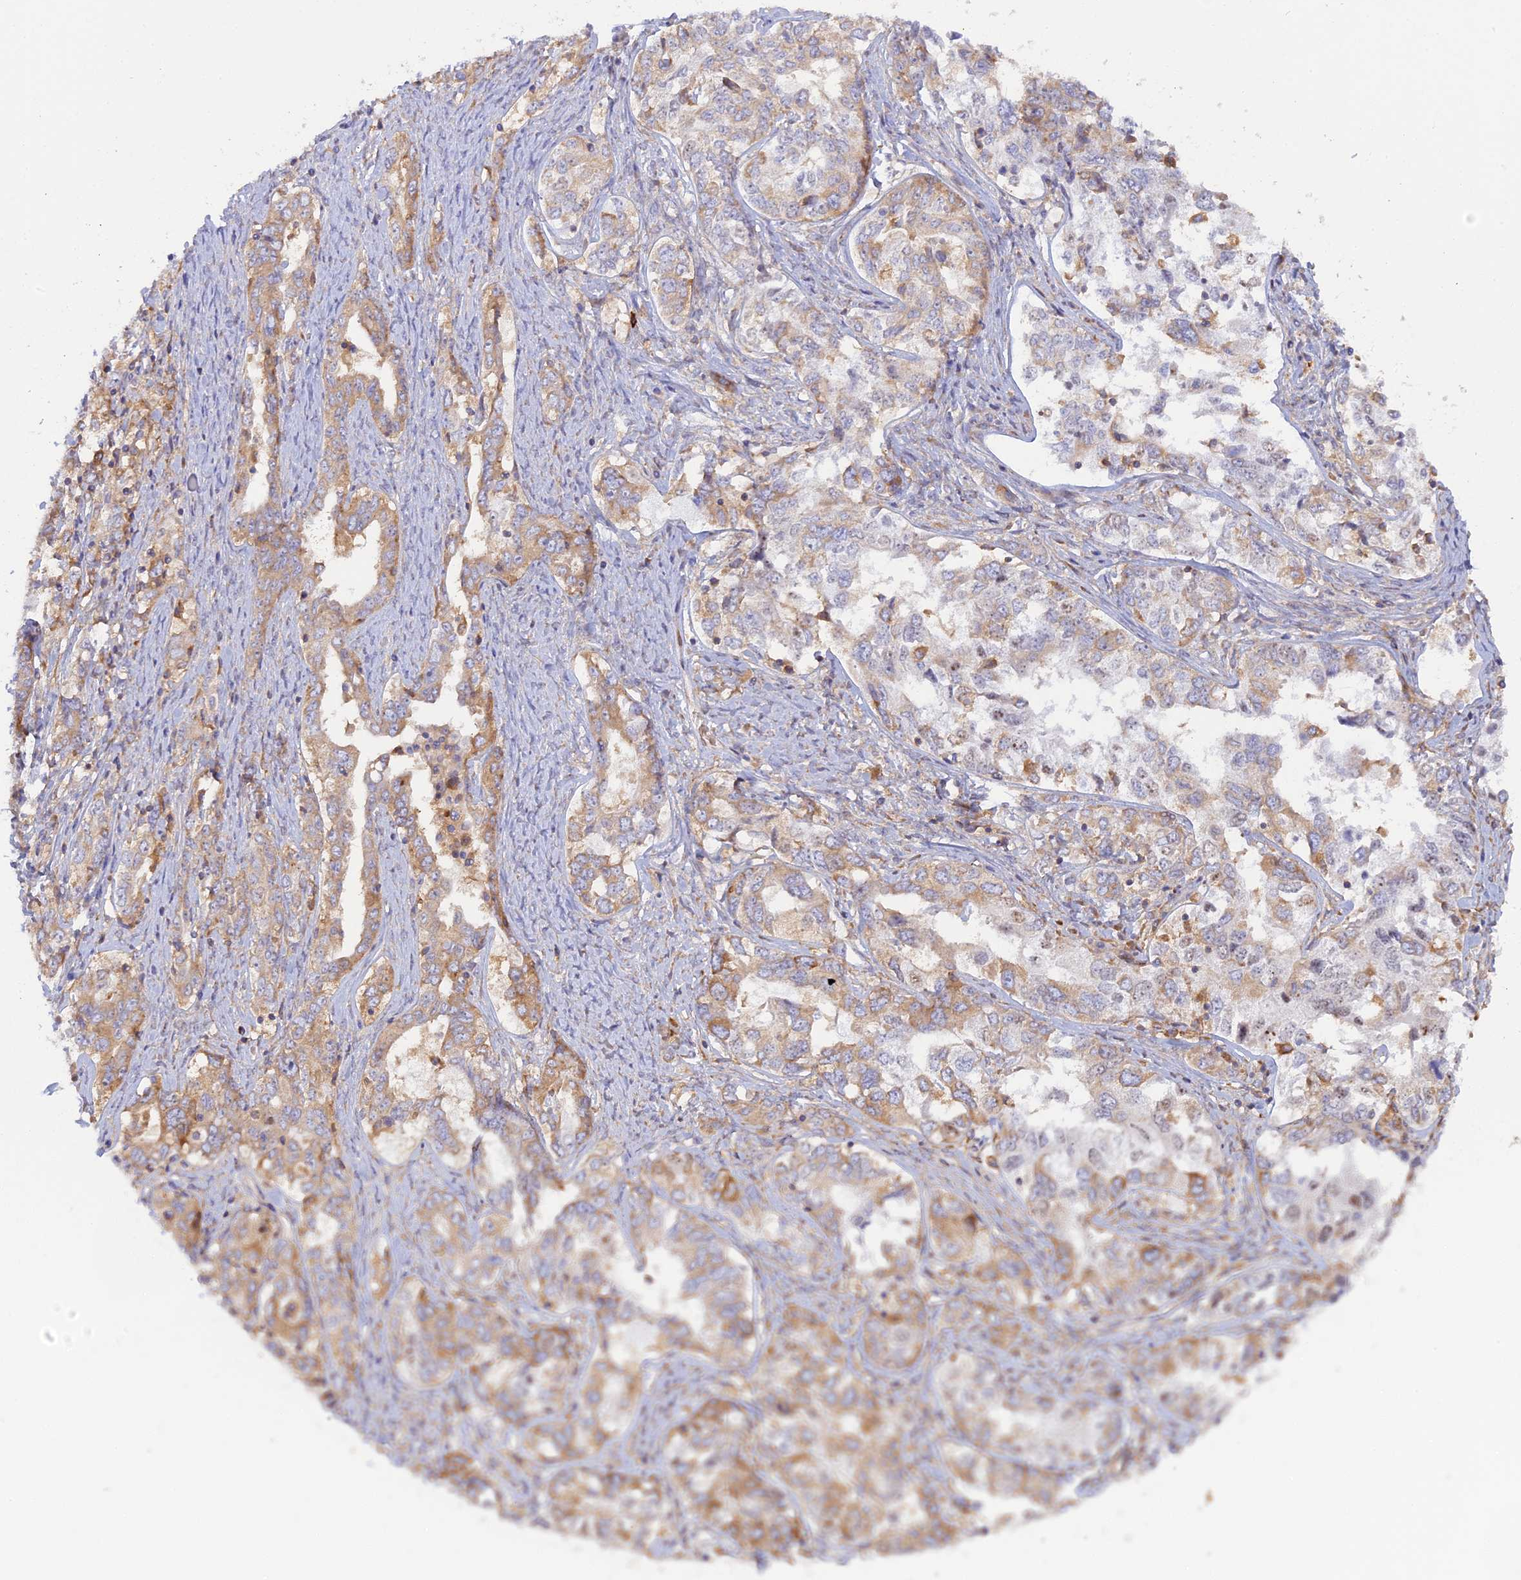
{"staining": {"intensity": "moderate", "quantity": "25%-75%", "location": "cytoplasmic/membranous"}, "tissue": "ovarian cancer", "cell_type": "Tumor cells", "image_type": "cancer", "snomed": [{"axis": "morphology", "description": "Carcinoma, endometroid"}, {"axis": "topography", "description": "Ovary"}], "caption": "Human ovarian endometroid carcinoma stained with a brown dye displays moderate cytoplasmic/membranous positive expression in approximately 25%-75% of tumor cells.", "gene": "GMIP", "patient": {"sex": "female", "age": 62}}